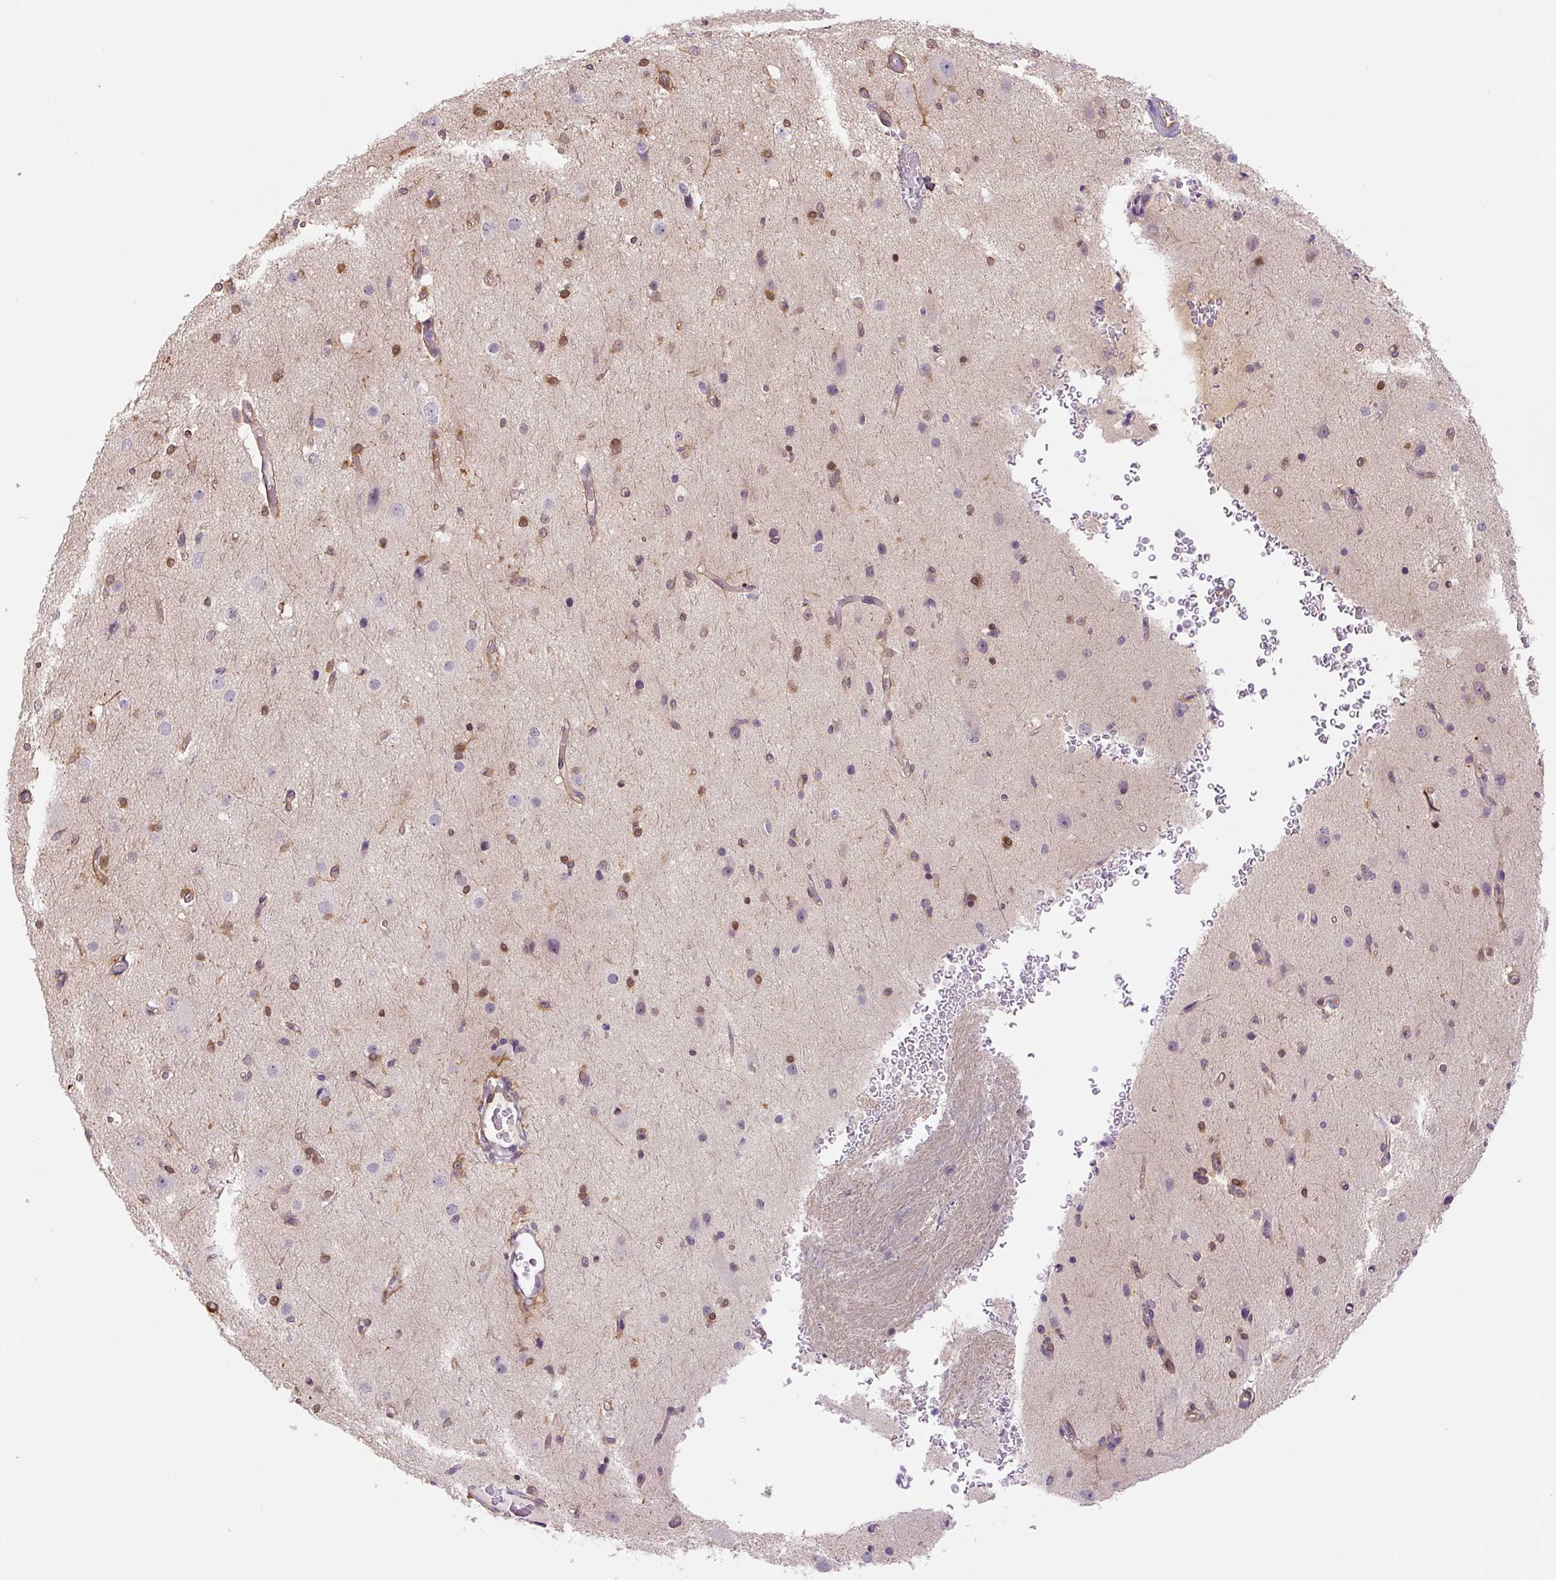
{"staining": {"intensity": "moderate", "quantity": "25%-75%", "location": "cytoplasmic/membranous"}, "tissue": "cerebral cortex", "cell_type": "Endothelial cells", "image_type": "normal", "snomed": [{"axis": "morphology", "description": "Normal tissue, NOS"}, {"axis": "morphology", "description": "Inflammation, NOS"}, {"axis": "topography", "description": "Cerebral cortex"}], "caption": "Immunohistochemistry histopathology image of normal cerebral cortex: cerebral cortex stained using immunohistochemistry (IHC) exhibits medium levels of moderate protein expression localized specifically in the cytoplasmic/membranous of endothelial cells, appearing as a cytoplasmic/membranous brown color.", "gene": "SPSB2", "patient": {"sex": "male", "age": 6}}